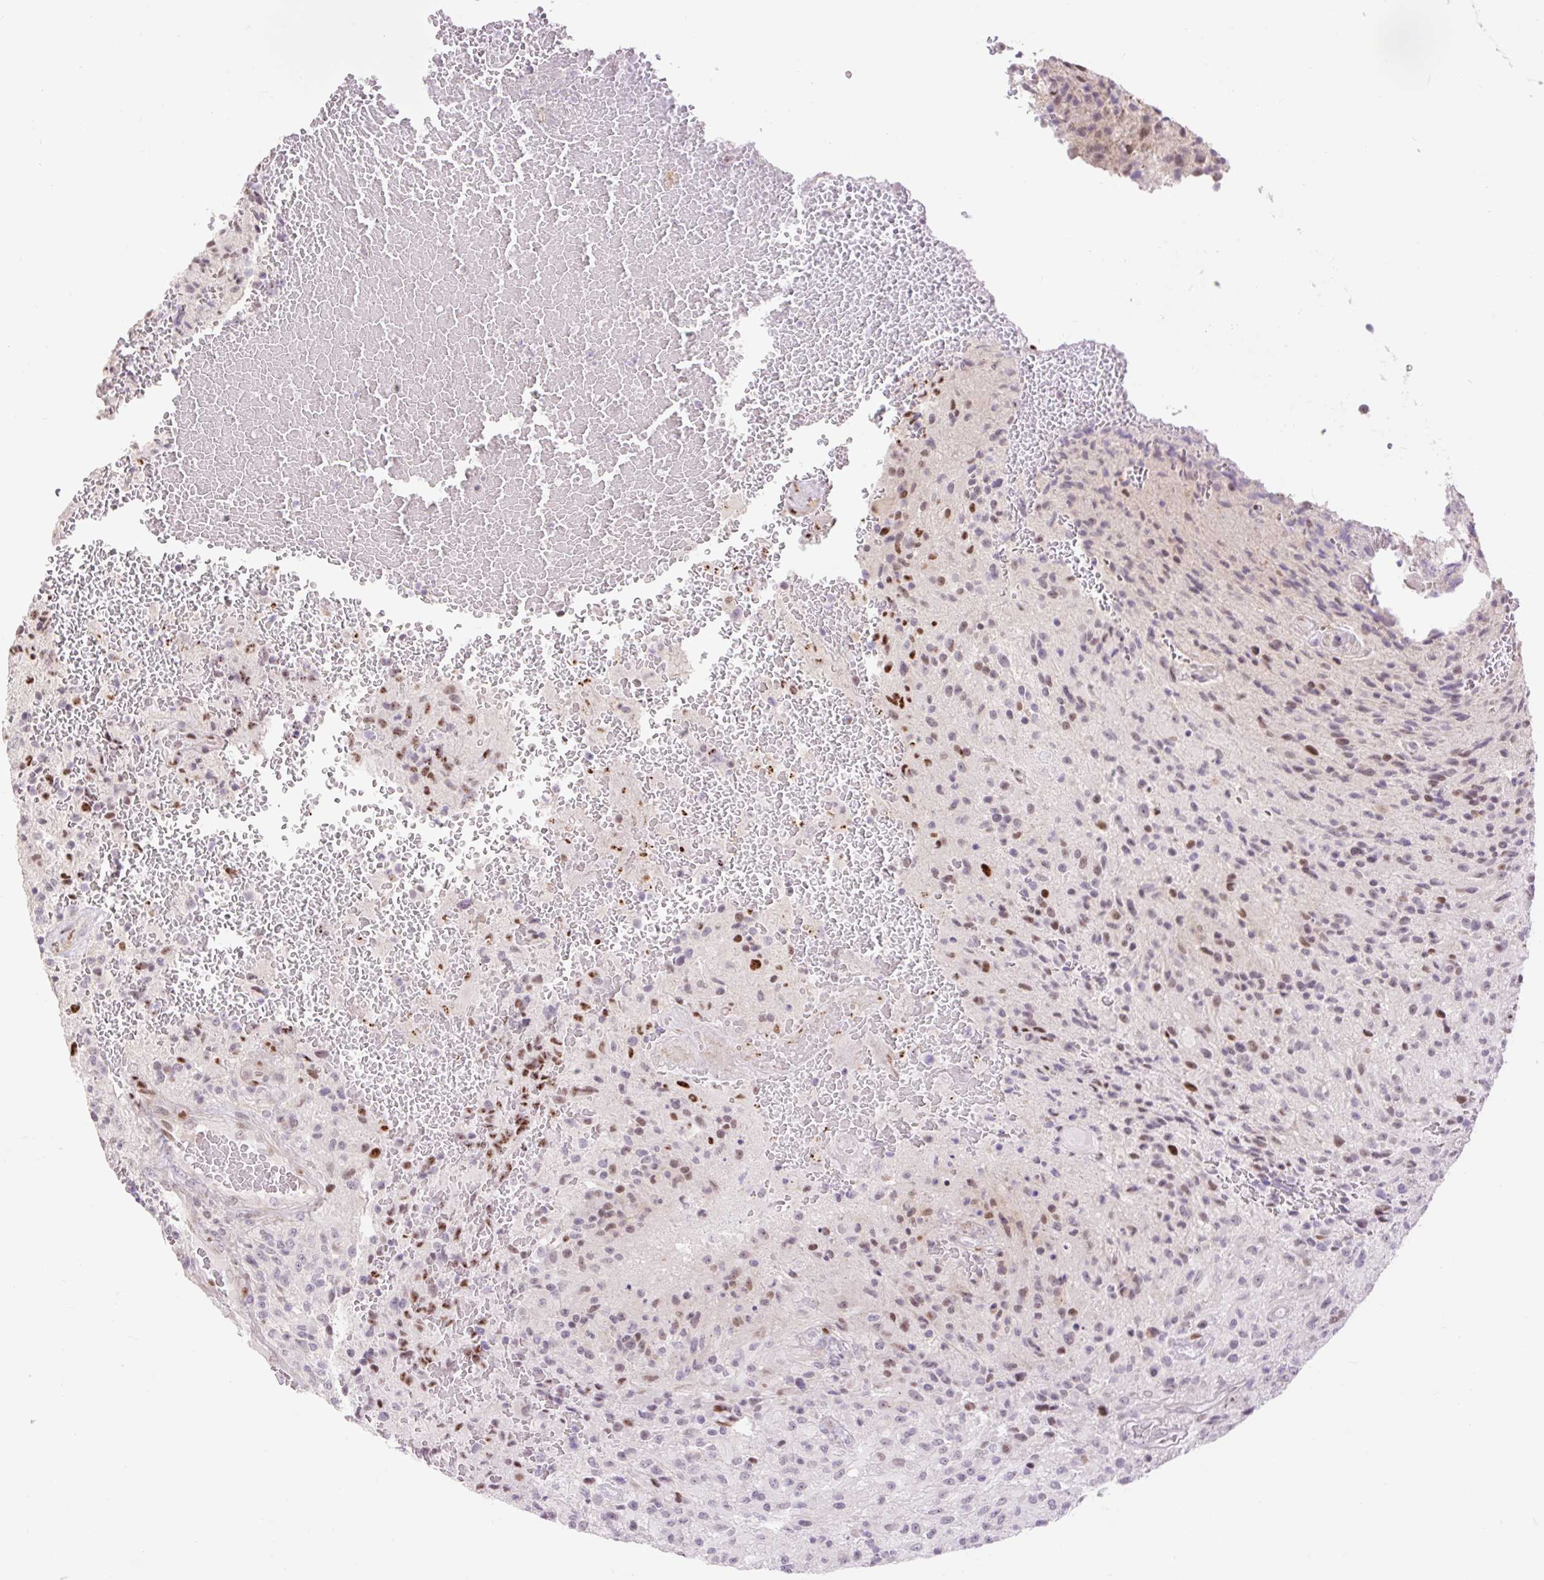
{"staining": {"intensity": "strong", "quantity": "<25%", "location": "nuclear"}, "tissue": "glioma", "cell_type": "Tumor cells", "image_type": "cancer", "snomed": [{"axis": "morphology", "description": "Normal tissue, NOS"}, {"axis": "morphology", "description": "Glioma, malignant, High grade"}, {"axis": "topography", "description": "Cerebral cortex"}], "caption": "IHC (DAB) staining of malignant glioma (high-grade) reveals strong nuclear protein expression in about <25% of tumor cells. (Brightfield microscopy of DAB IHC at high magnification).", "gene": "RIPPLY3", "patient": {"sex": "male", "age": 56}}